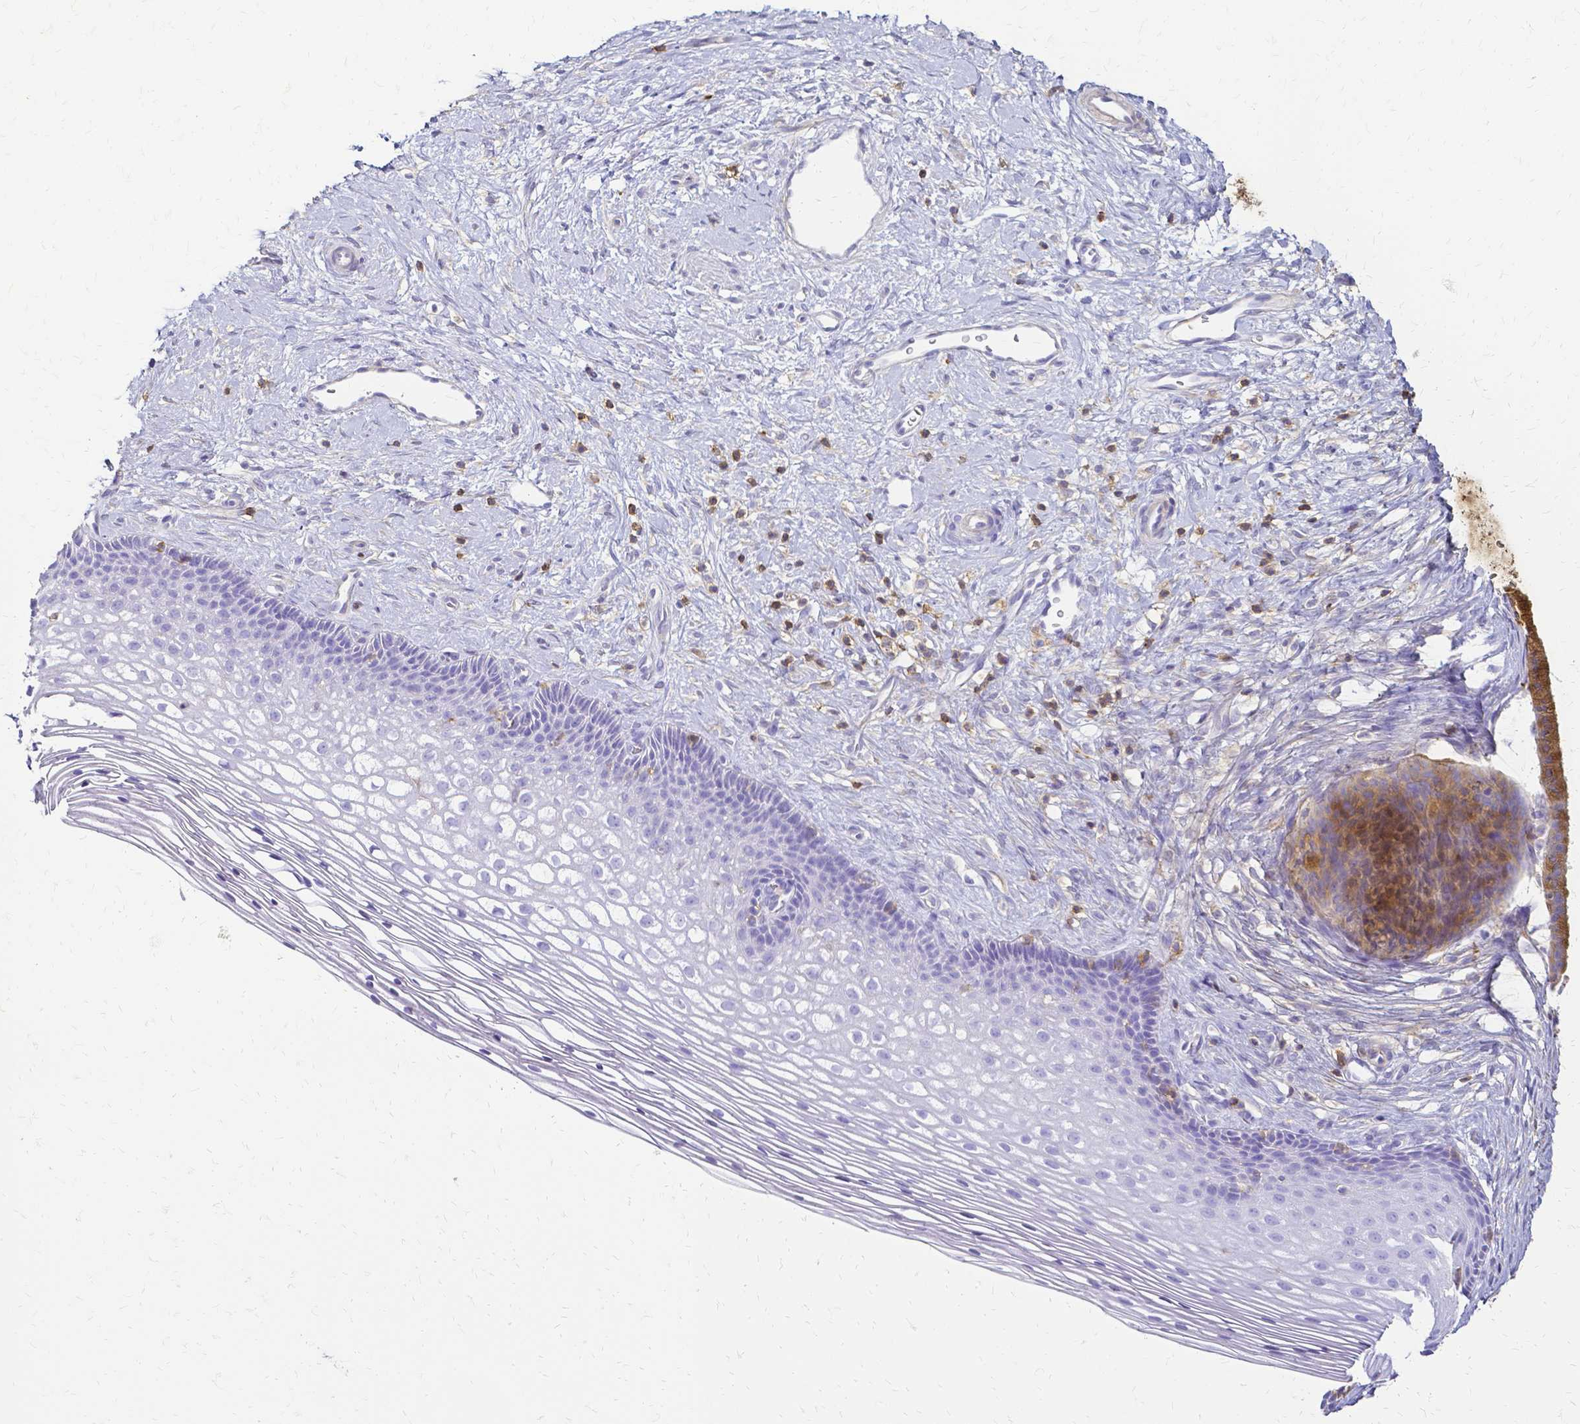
{"staining": {"intensity": "moderate", "quantity": ">75%", "location": "cytoplasmic/membranous"}, "tissue": "cervix", "cell_type": "Glandular cells", "image_type": "normal", "snomed": [{"axis": "morphology", "description": "Normal tissue, NOS"}, {"axis": "topography", "description": "Cervix"}], "caption": "Immunohistochemical staining of benign cervix displays moderate cytoplasmic/membranous protein expression in approximately >75% of glandular cells.", "gene": "HSPA12A", "patient": {"sex": "female", "age": 34}}